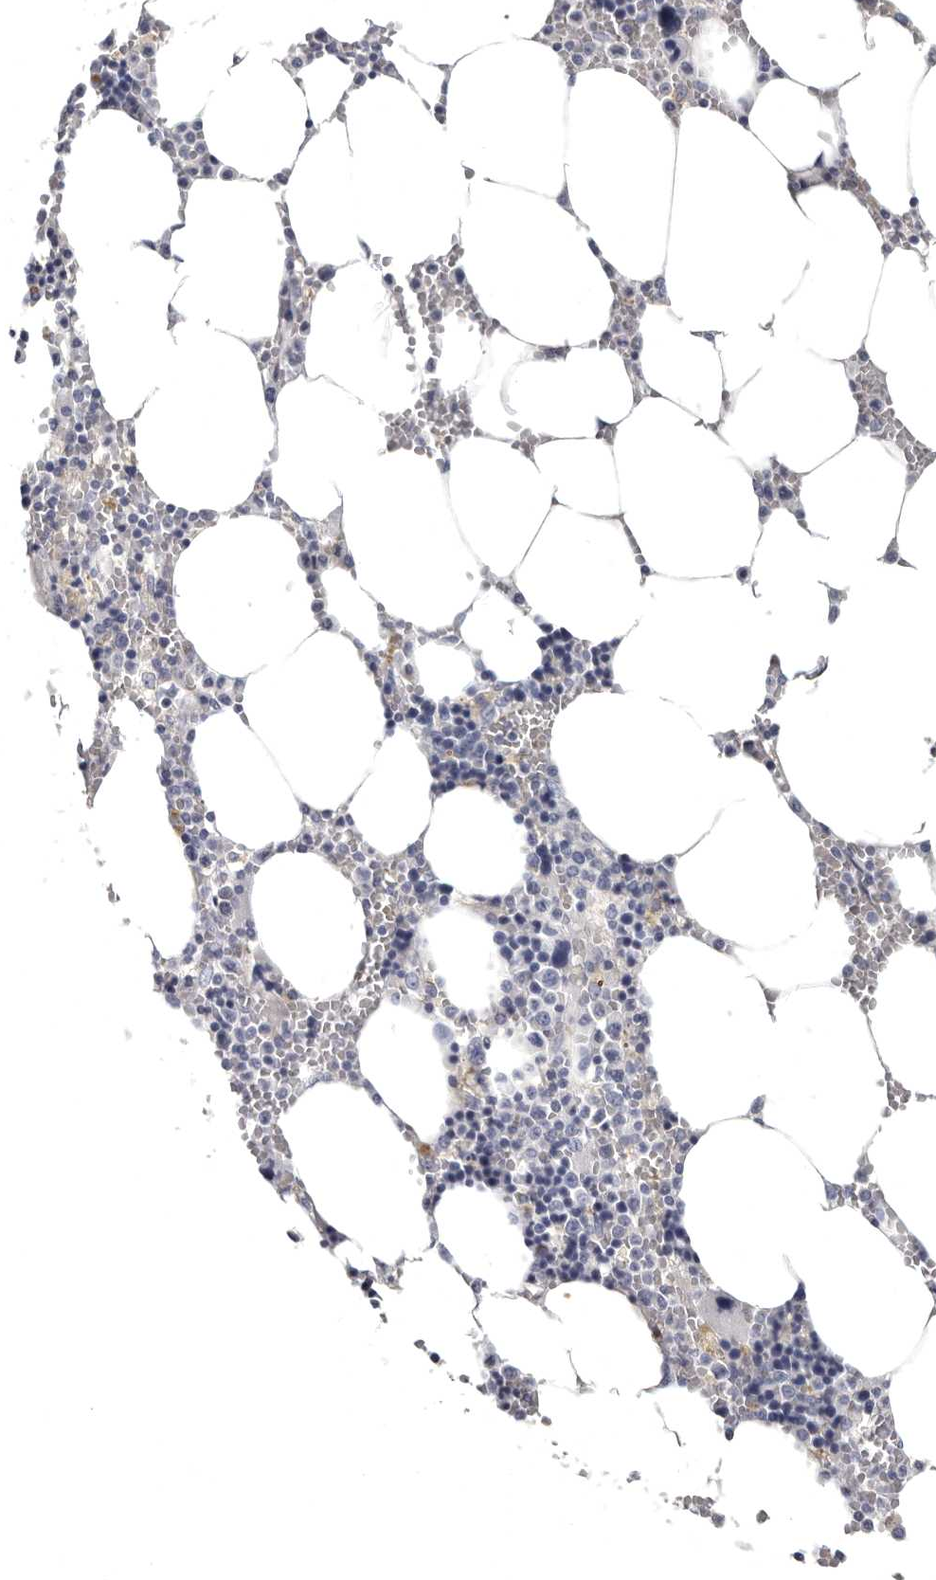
{"staining": {"intensity": "moderate", "quantity": "<25%", "location": "nuclear"}, "tissue": "bone marrow", "cell_type": "Hematopoietic cells", "image_type": "normal", "snomed": [{"axis": "morphology", "description": "Normal tissue, NOS"}, {"axis": "topography", "description": "Bone marrow"}], "caption": "An image of human bone marrow stained for a protein displays moderate nuclear brown staining in hematopoietic cells. Using DAB (3,3'-diaminobenzidine) (brown) and hematoxylin (blue) stains, captured at high magnification using brightfield microscopy.", "gene": "WRAP73", "patient": {"sex": "male", "age": 70}}